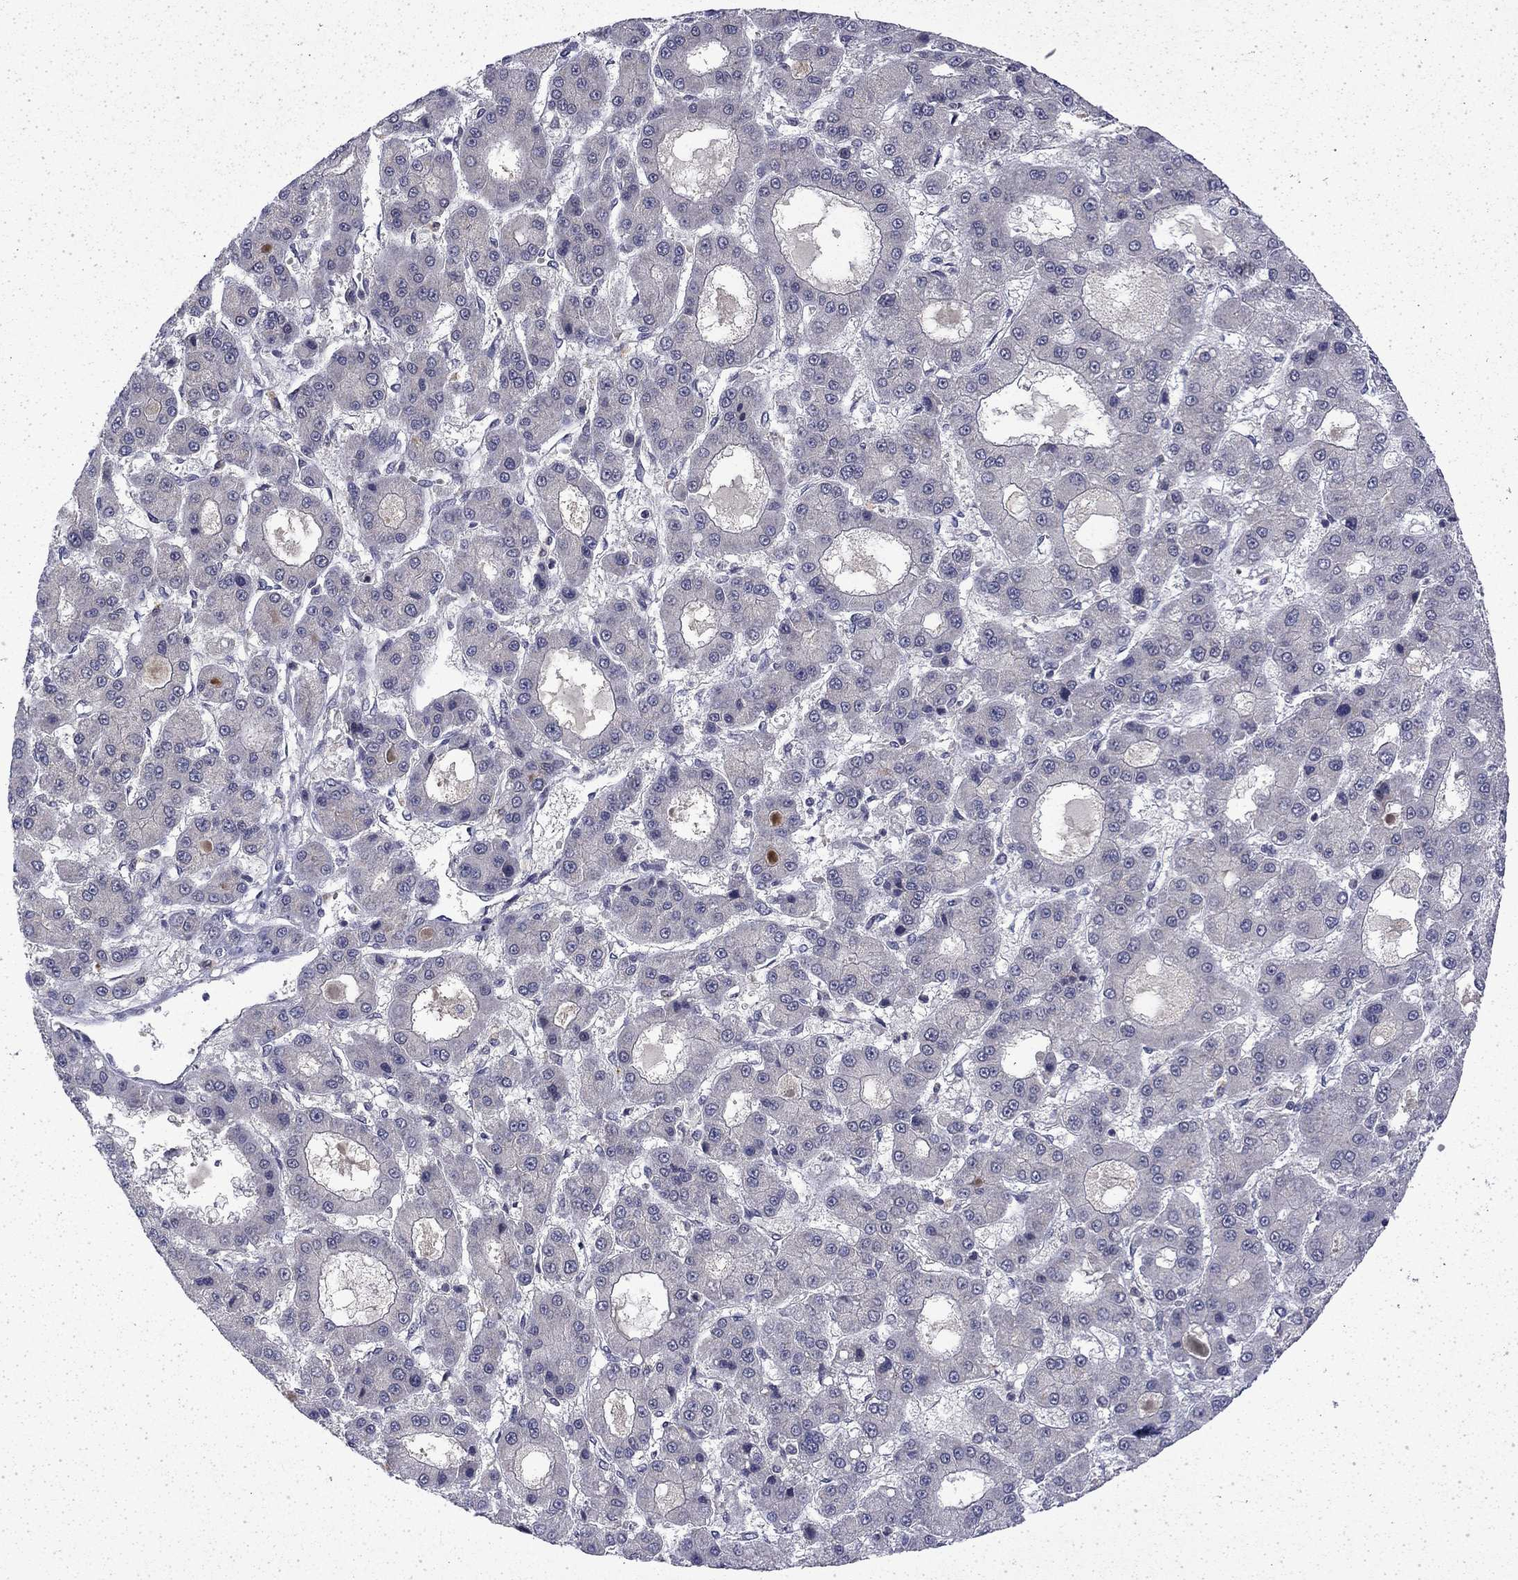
{"staining": {"intensity": "negative", "quantity": "none", "location": "none"}, "tissue": "liver cancer", "cell_type": "Tumor cells", "image_type": "cancer", "snomed": [{"axis": "morphology", "description": "Carcinoma, Hepatocellular, NOS"}, {"axis": "topography", "description": "Liver"}], "caption": "Micrograph shows no significant protein staining in tumor cells of liver hepatocellular carcinoma.", "gene": "CHAT", "patient": {"sex": "male", "age": 70}}